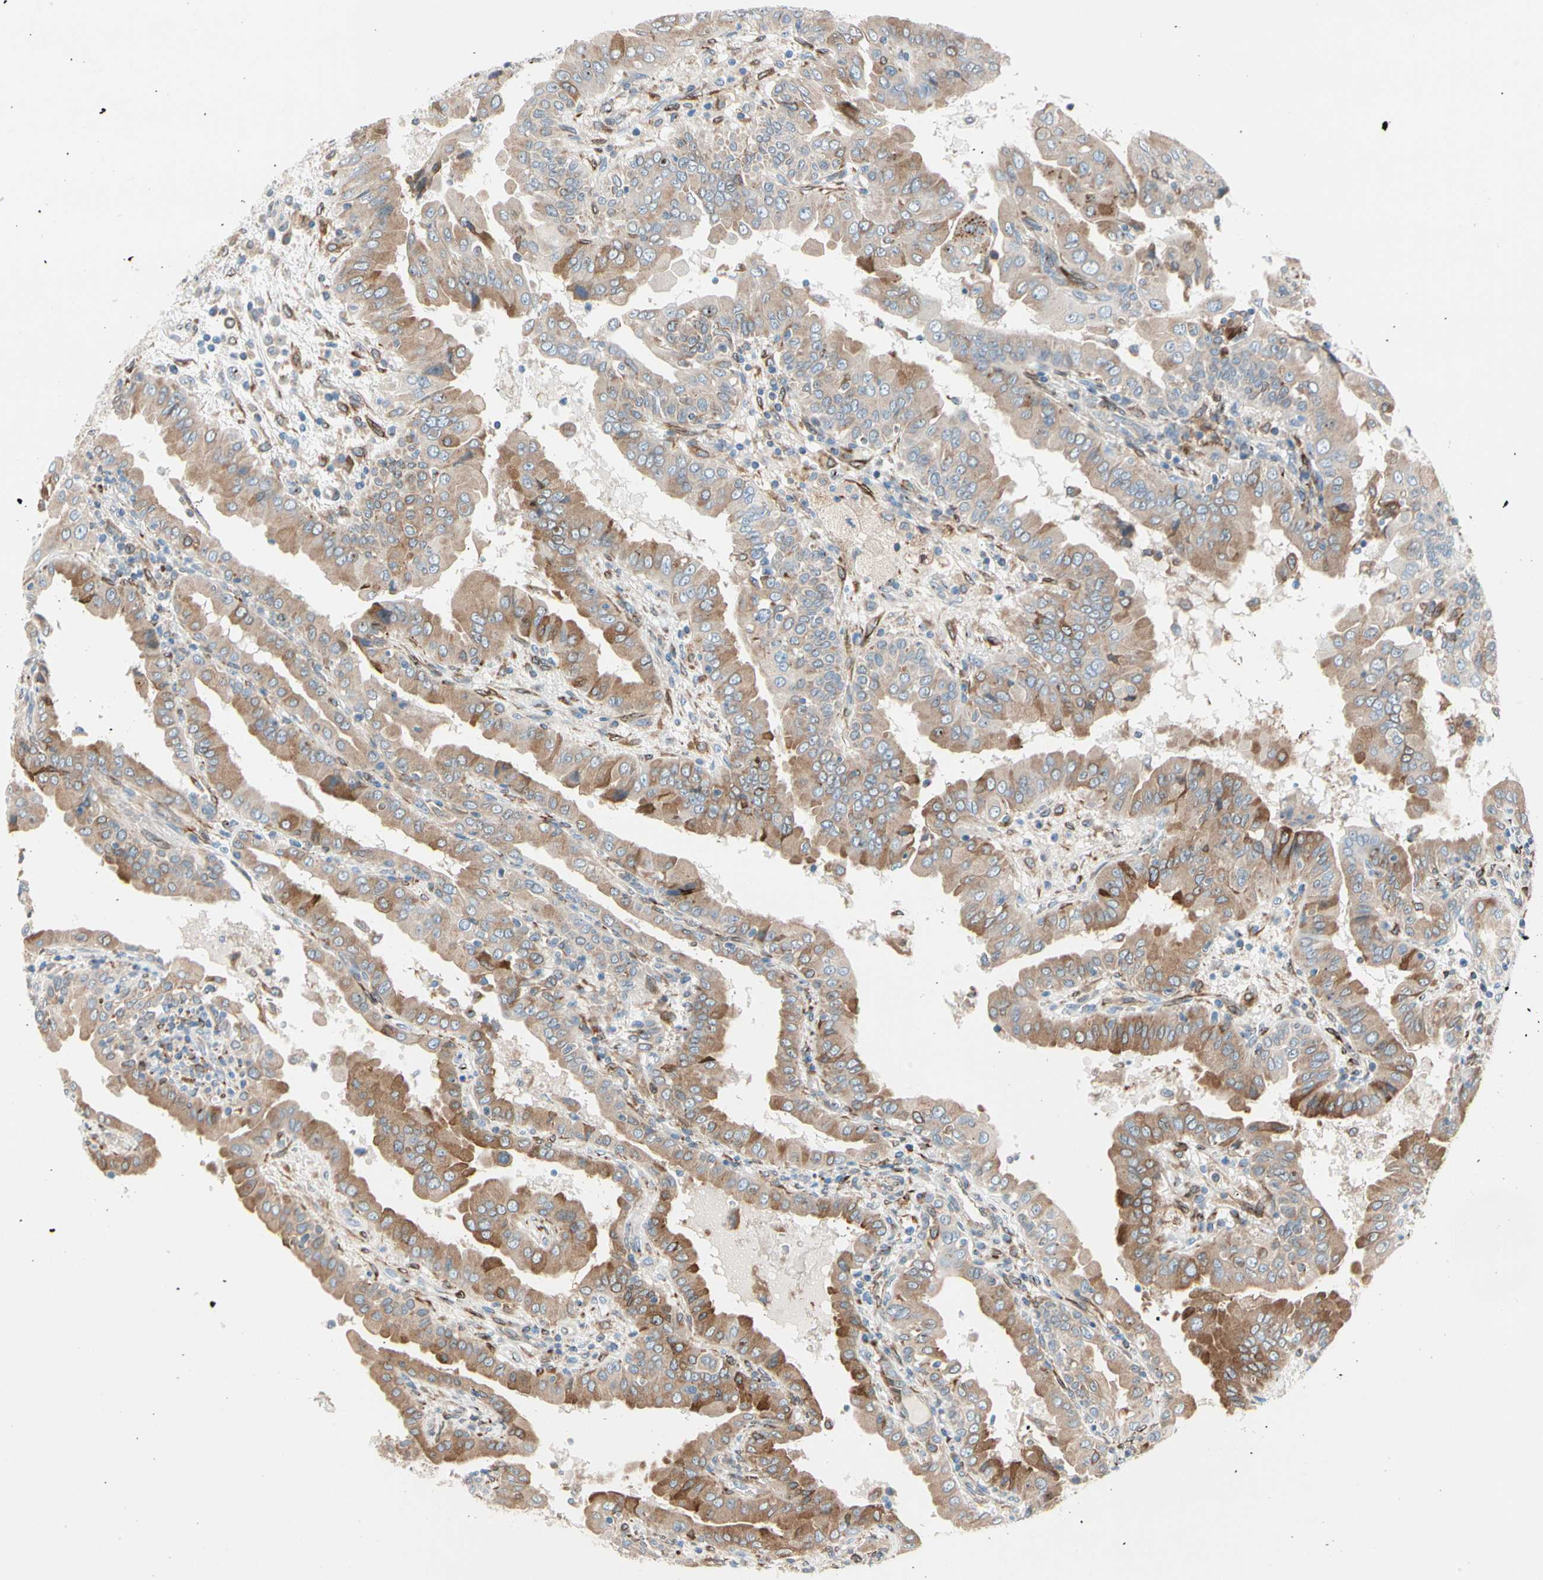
{"staining": {"intensity": "moderate", "quantity": "25%-75%", "location": "cytoplasmic/membranous"}, "tissue": "thyroid cancer", "cell_type": "Tumor cells", "image_type": "cancer", "snomed": [{"axis": "morphology", "description": "Papillary adenocarcinoma, NOS"}, {"axis": "topography", "description": "Thyroid gland"}], "caption": "Immunohistochemical staining of thyroid cancer (papillary adenocarcinoma) displays medium levels of moderate cytoplasmic/membranous expression in about 25%-75% of tumor cells.", "gene": "NUCB1", "patient": {"sex": "male", "age": 33}}